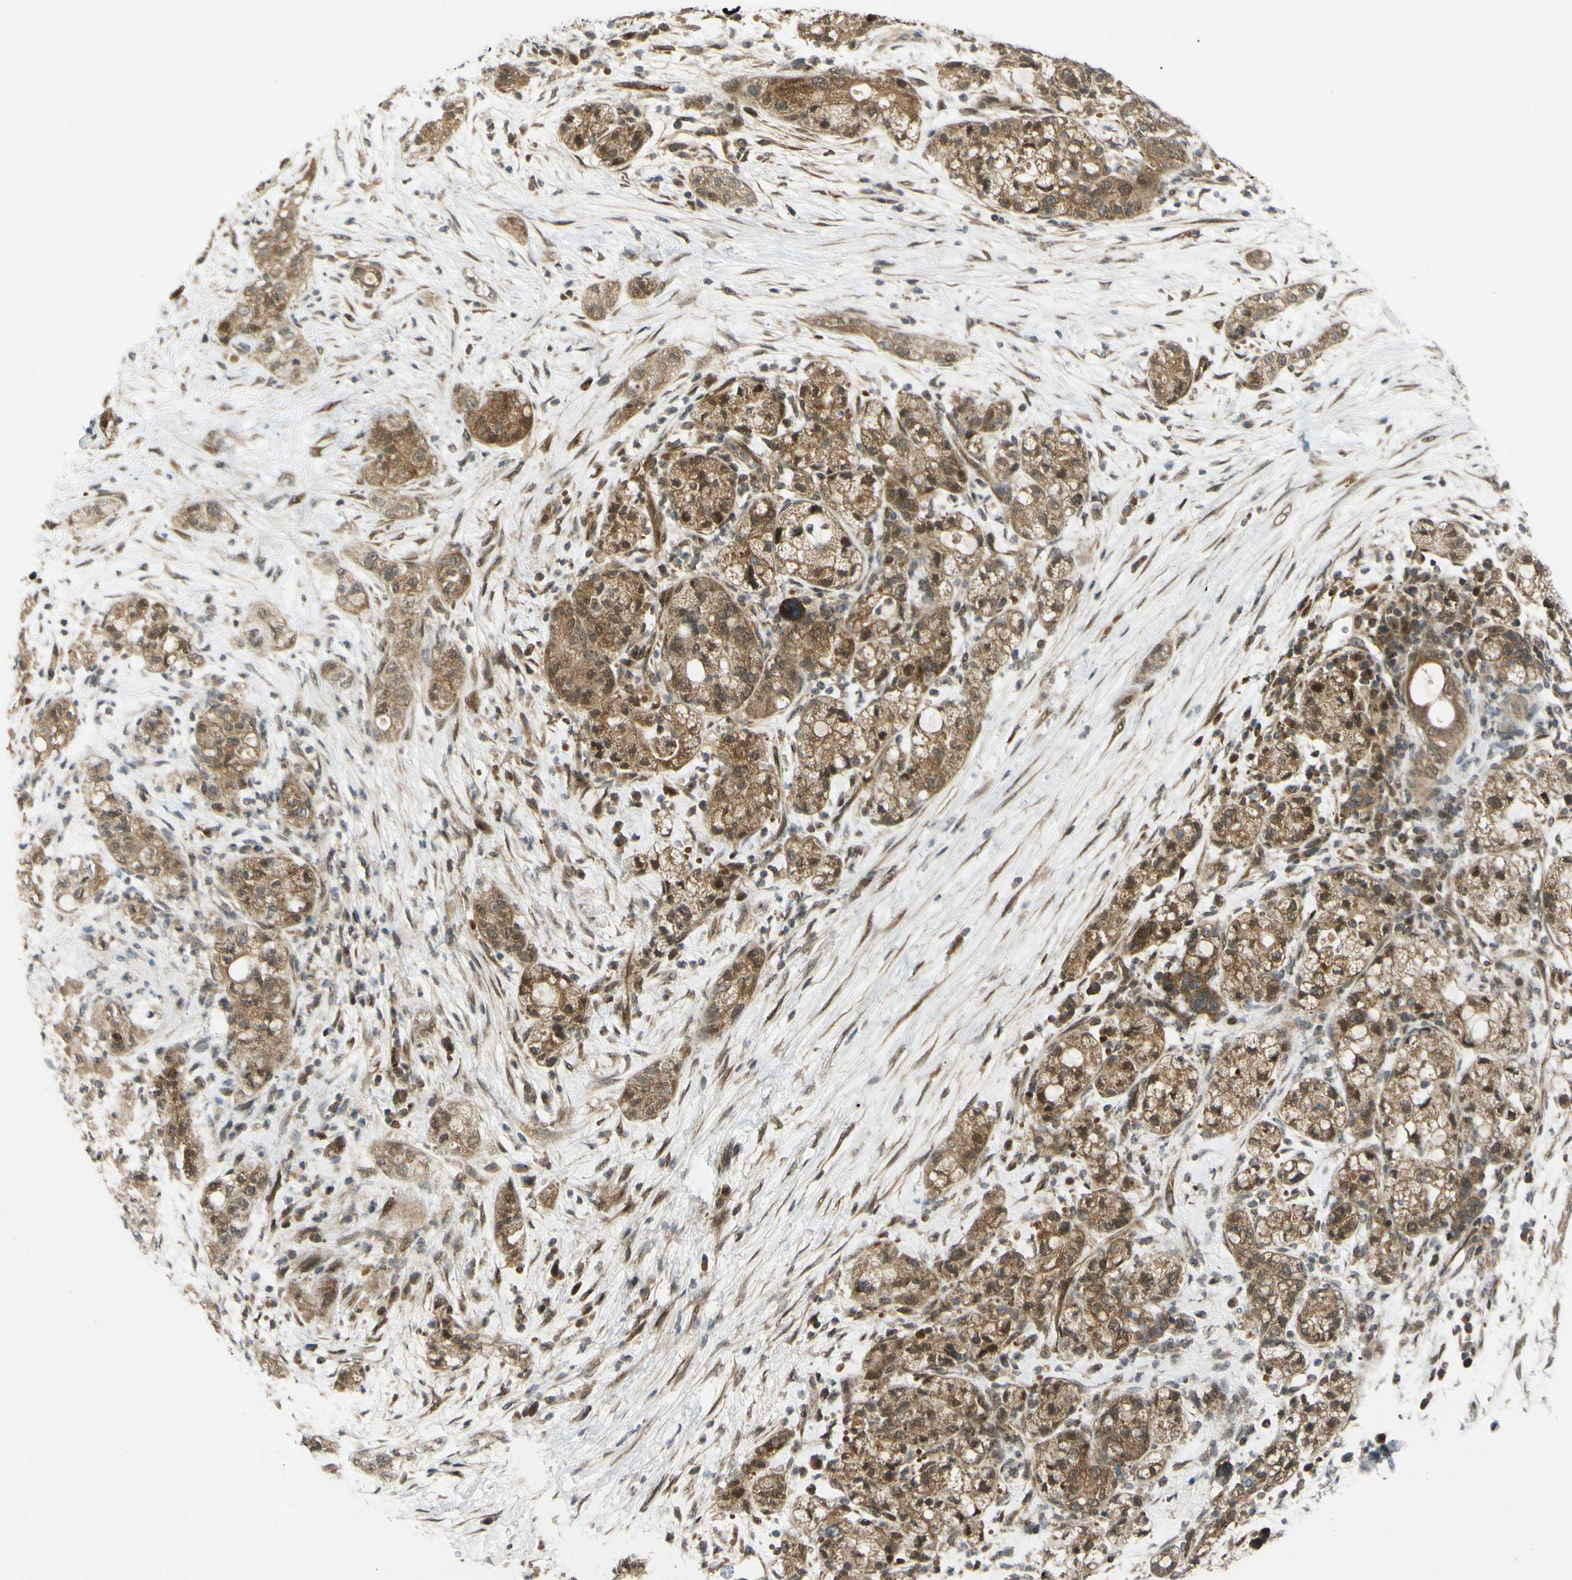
{"staining": {"intensity": "moderate", "quantity": ">75%", "location": "cytoplasmic/membranous"}, "tissue": "pancreatic cancer", "cell_type": "Tumor cells", "image_type": "cancer", "snomed": [{"axis": "morphology", "description": "Adenocarcinoma, NOS"}, {"axis": "topography", "description": "Pancreas"}], "caption": "Pancreatic cancer (adenocarcinoma) was stained to show a protein in brown. There is medium levels of moderate cytoplasmic/membranous staining in approximately >75% of tumor cells. The staining was performed using DAB (3,3'-diaminobenzidine) to visualize the protein expression in brown, while the nuclei were stained in blue with hematoxylin (Magnification: 20x).", "gene": "ABCC8", "patient": {"sex": "female", "age": 78}}